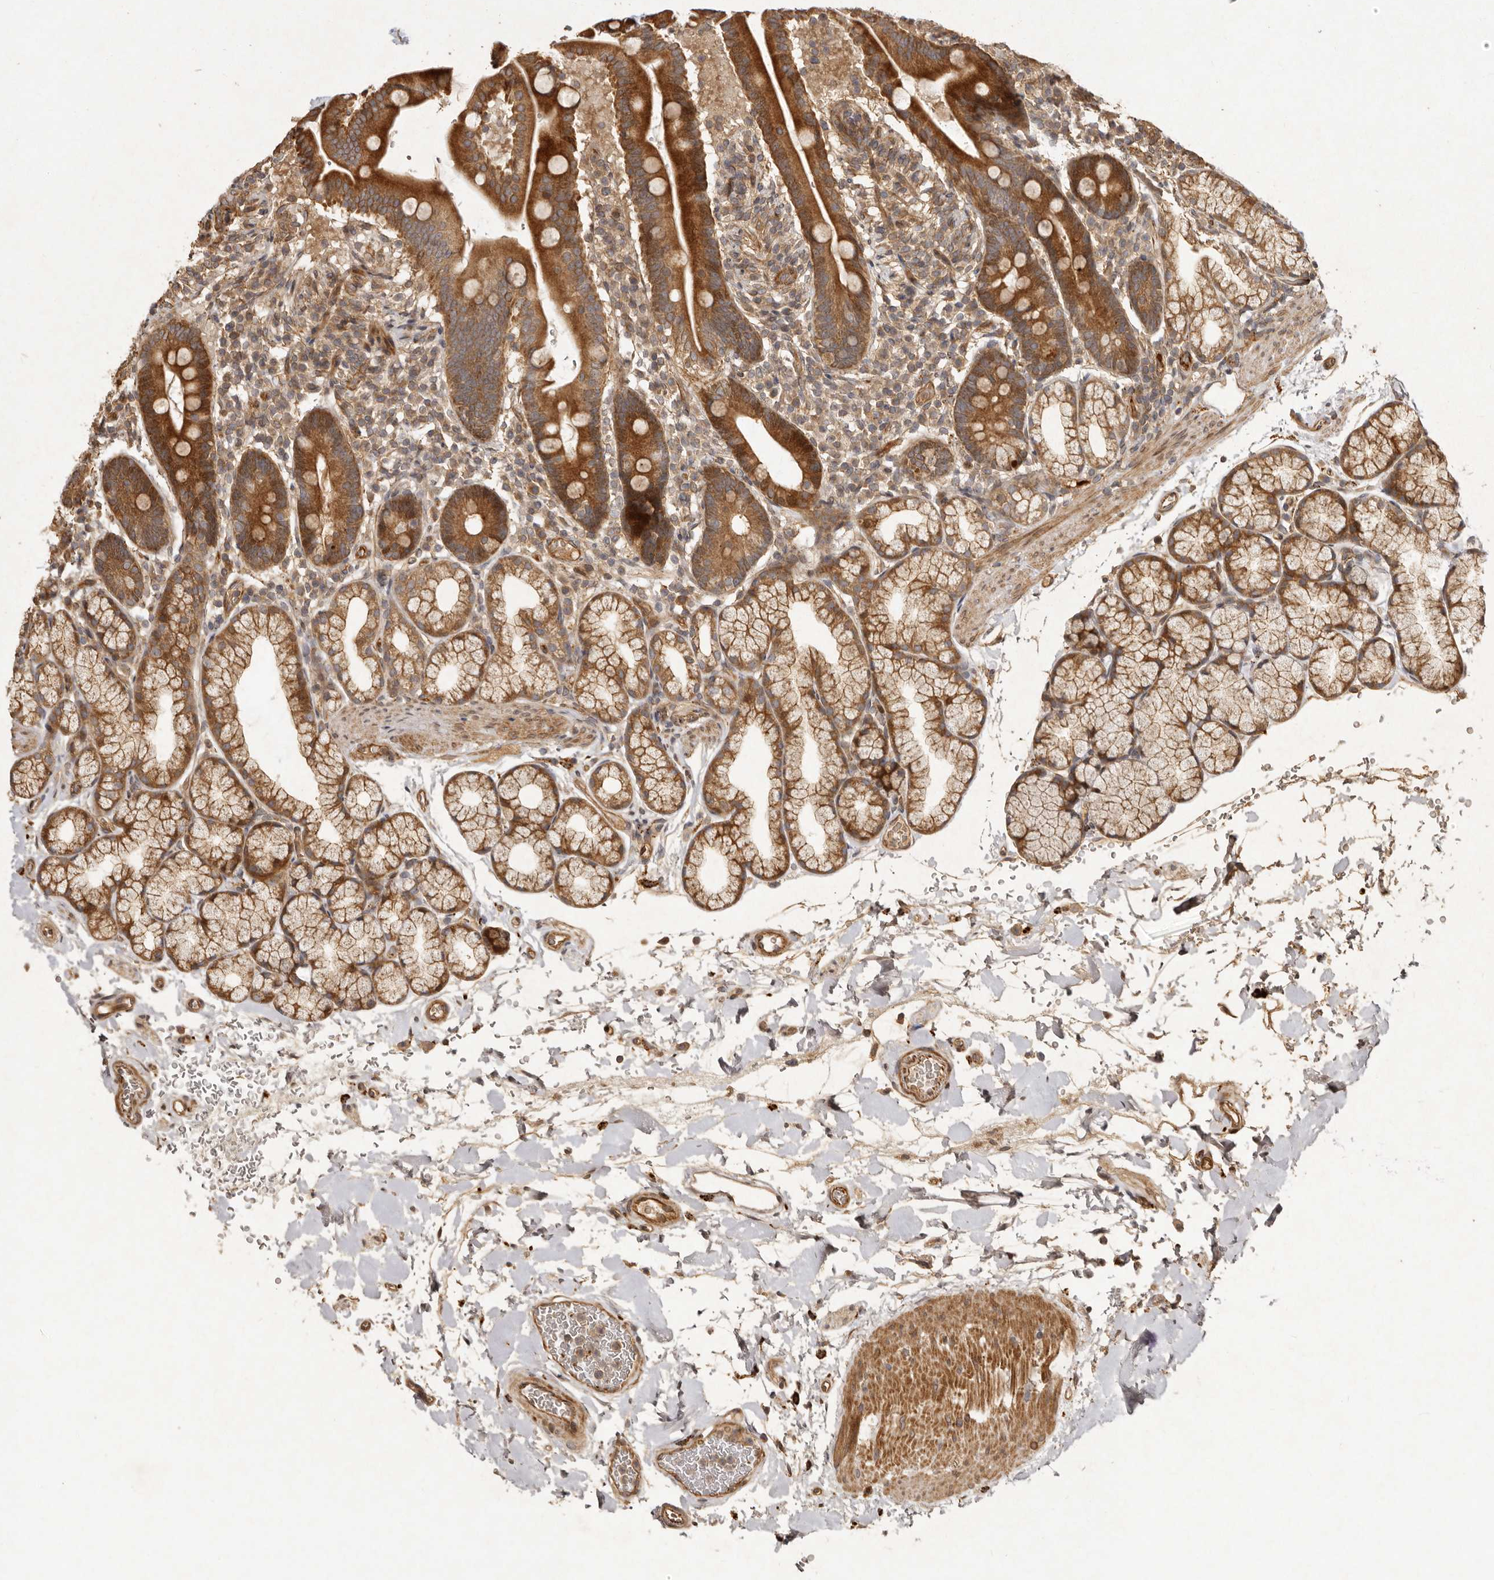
{"staining": {"intensity": "strong", "quantity": ">75%", "location": "cytoplasmic/membranous"}, "tissue": "duodenum", "cell_type": "Glandular cells", "image_type": "normal", "snomed": [{"axis": "morphology", "description": "Normal tissue, NOS"}, {"axis": "topography", "description": "Duodenum"}], "caption": "Strong cytoplasmic/membranous staining for a protein is appreciated in approximately >75% of glandular cells of unremarkable duodenum using immunohistochemistry (IHC).", "gene": "SEMA3A", "patient": {"sex": "male", "age": 54}}